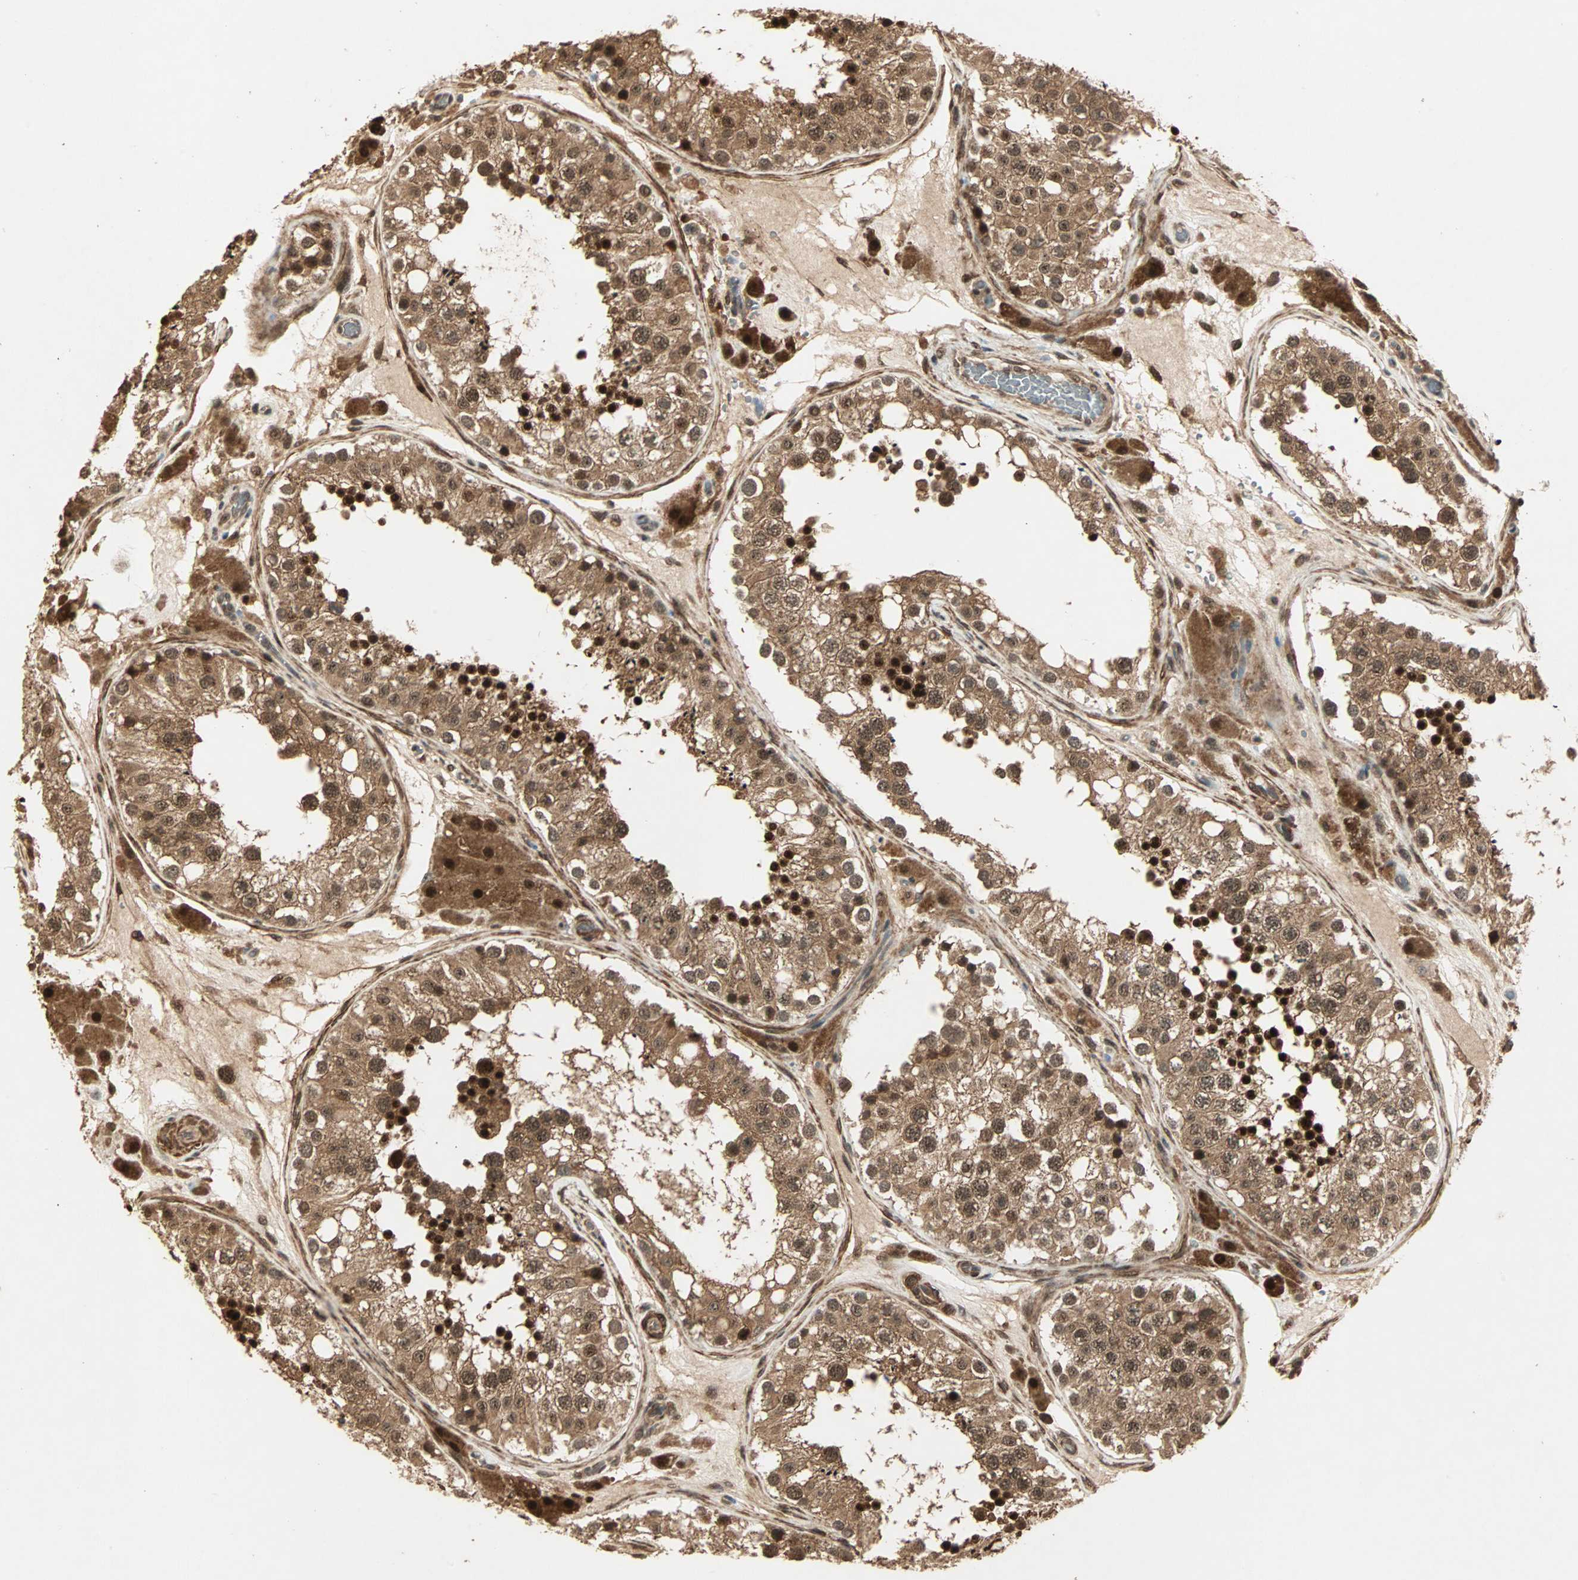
{"staining": {"intensity": "strong", "quantity": ">75%", "location": "cytoplasmic/membranous,nuclear"}, "tissue": "testis", "cell_type": "Cells in seminiferous ducts", "image_type": "normal", "snomed": [{"axis": "morphology", "description": "Normal tissue, NOS"}, {"axis": "topography", "description": "Testis"}], "caption": "Protein analysis of normal testis exhibits strong cytoplasmic/membranous,nuclear expression in approximately >75% of cells in seminiferous ducts. (Brightfield microscopy of DAB IHC at high magnification).", "gene": "ZSCAN31", "patient": {"sex": "male", "age": 26}}